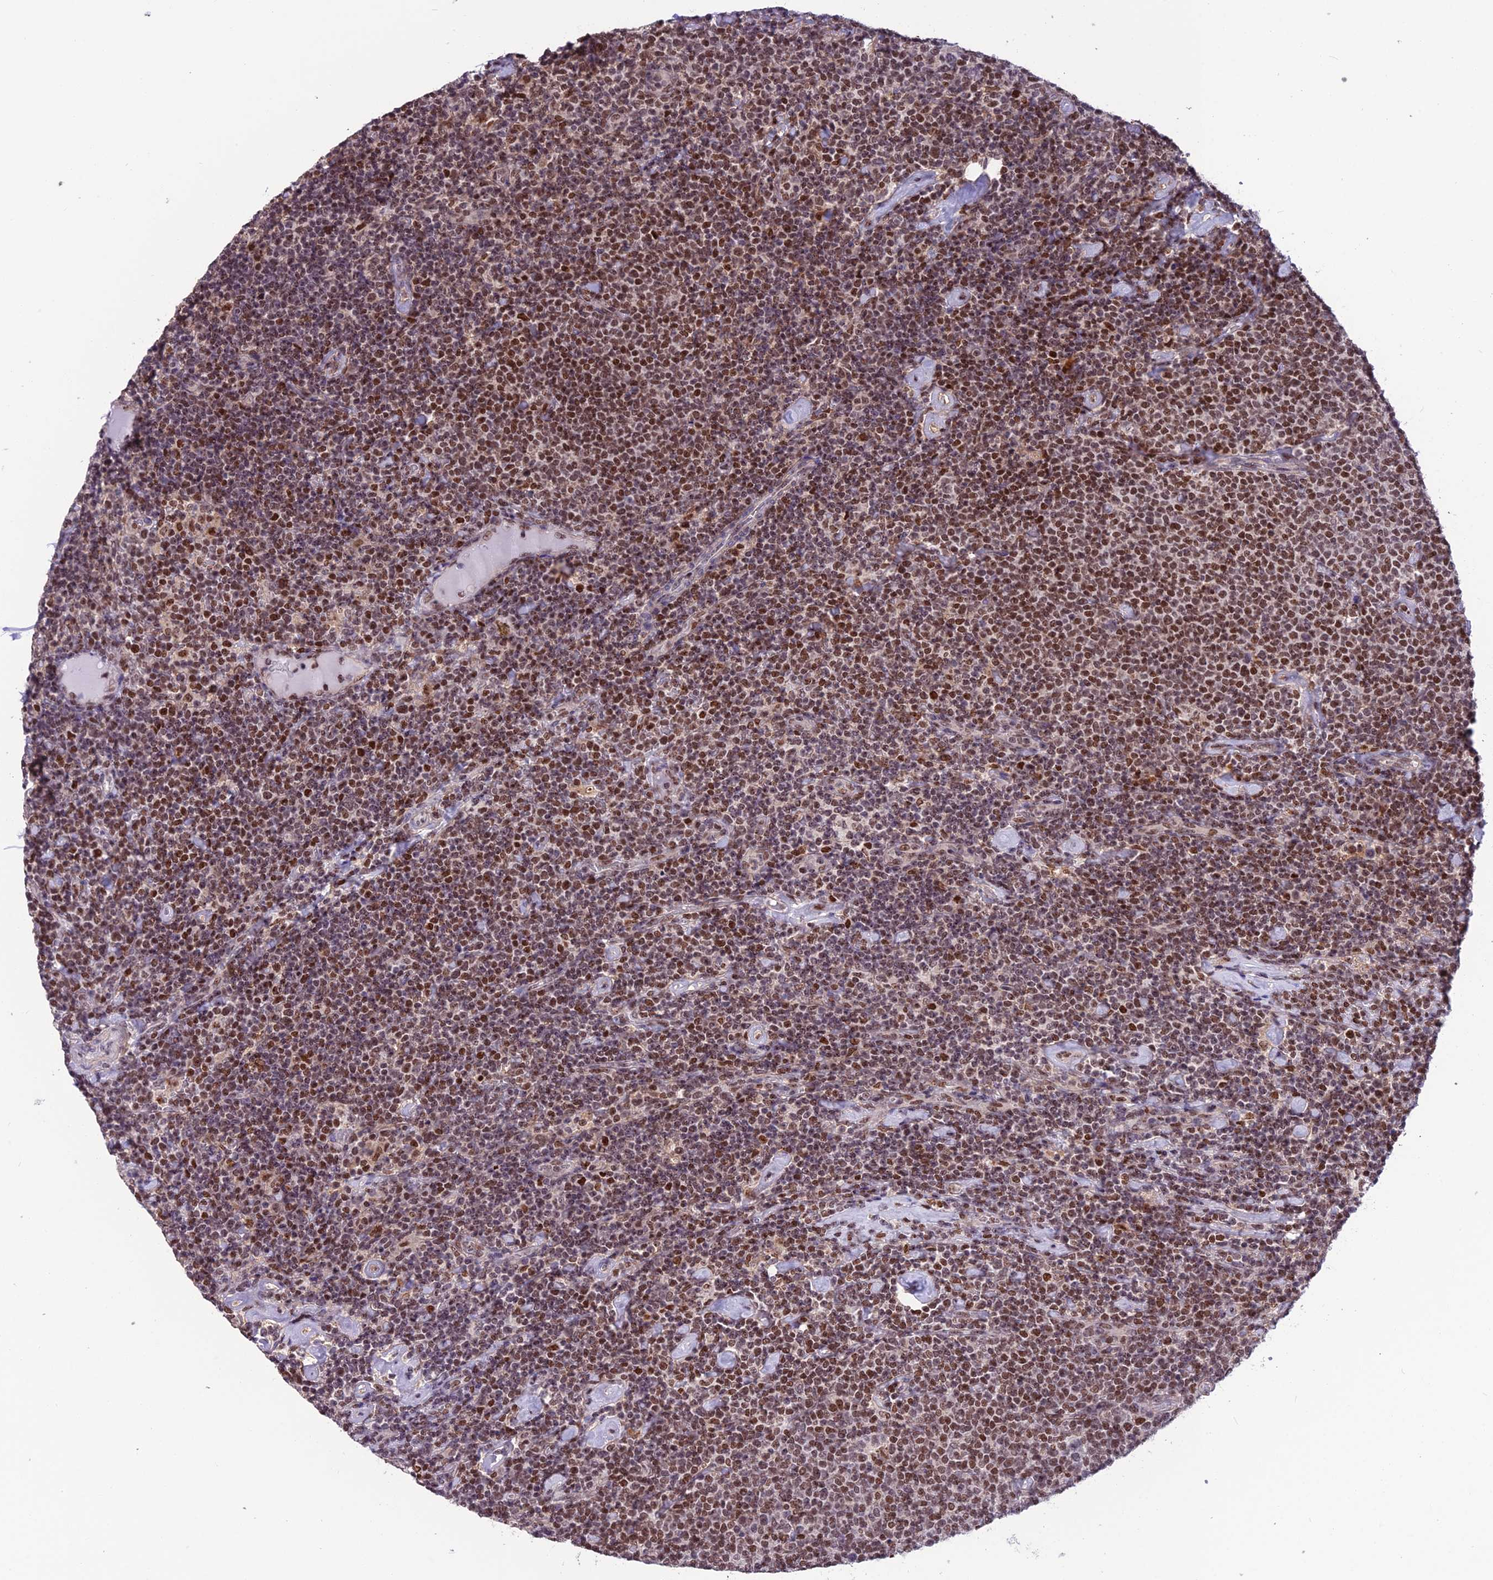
{"staining": {"intensity": "moderate", "quantity": ">75%", "location": "nuclear"}, "tissue": "lymphoma", "cell_type": "Tumor cells", "image_type": "cancer", "snomed": [{"axis": "morphology", "description": "Malignant lymphoma, non-Hodgkin's type, High grade"}, {"axis": "topography", "description": "Lymph node"}], "caption": "Tumor cells exhibit medium levels of moderate nuclear expression in approximately >75% of cells in human high-grade malignant lymphoma, non-Hodgkin's type.", "gene": "MIS12", "patient": {"sex": "male", "age": 61}}